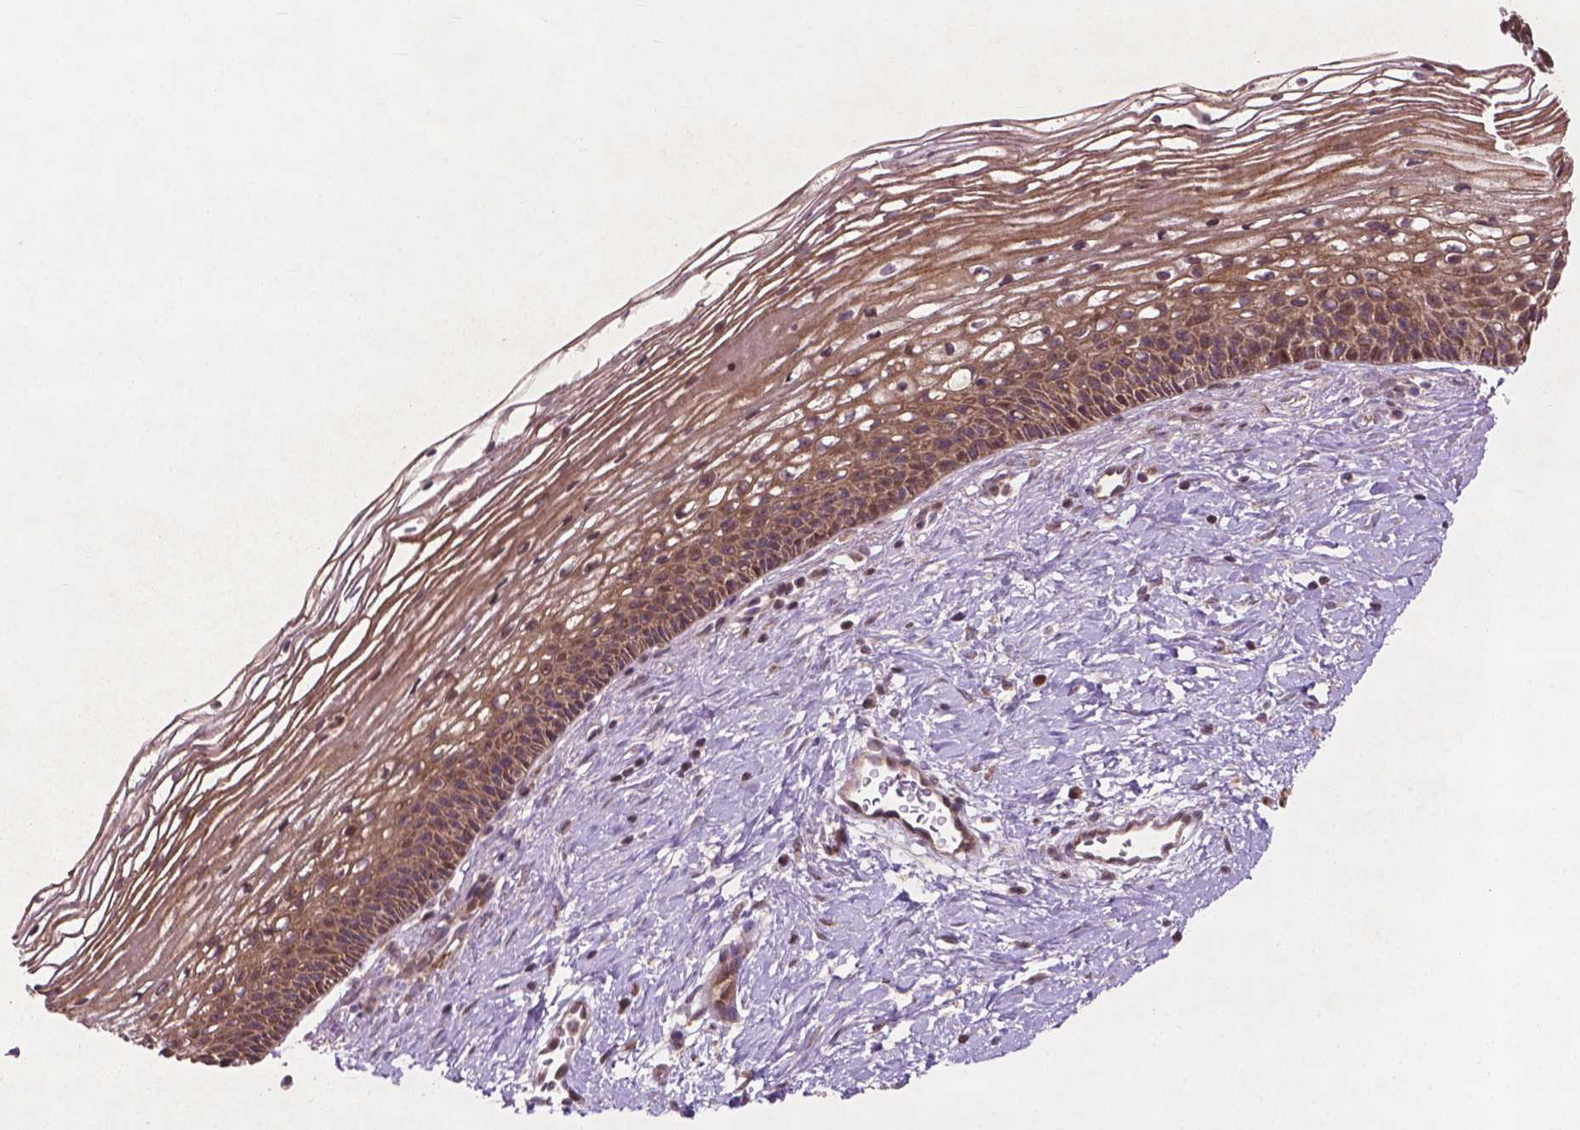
{"staining": {"intensity": "moderate", "quantity": ">75%", "location": "cytoplasmic/membranous"}, "tissue": "cervix", "cell_type": "Glandular cells", "image_type": "normal", "snomed": [{"axis": "morphology", "description": "Normal tissue, NOS"}, {"axis": "topography", "description": "Cervix"}], "caption": "Immunohistochemistry (IHC) of unremarkable human cervix demonstrates medium levels of moderate cytoplasmic/membranous positivity in approximately >75% of glandular cells.", "gene": "B3GALNT2", "patient": {"sex": "female", "age": 34}}